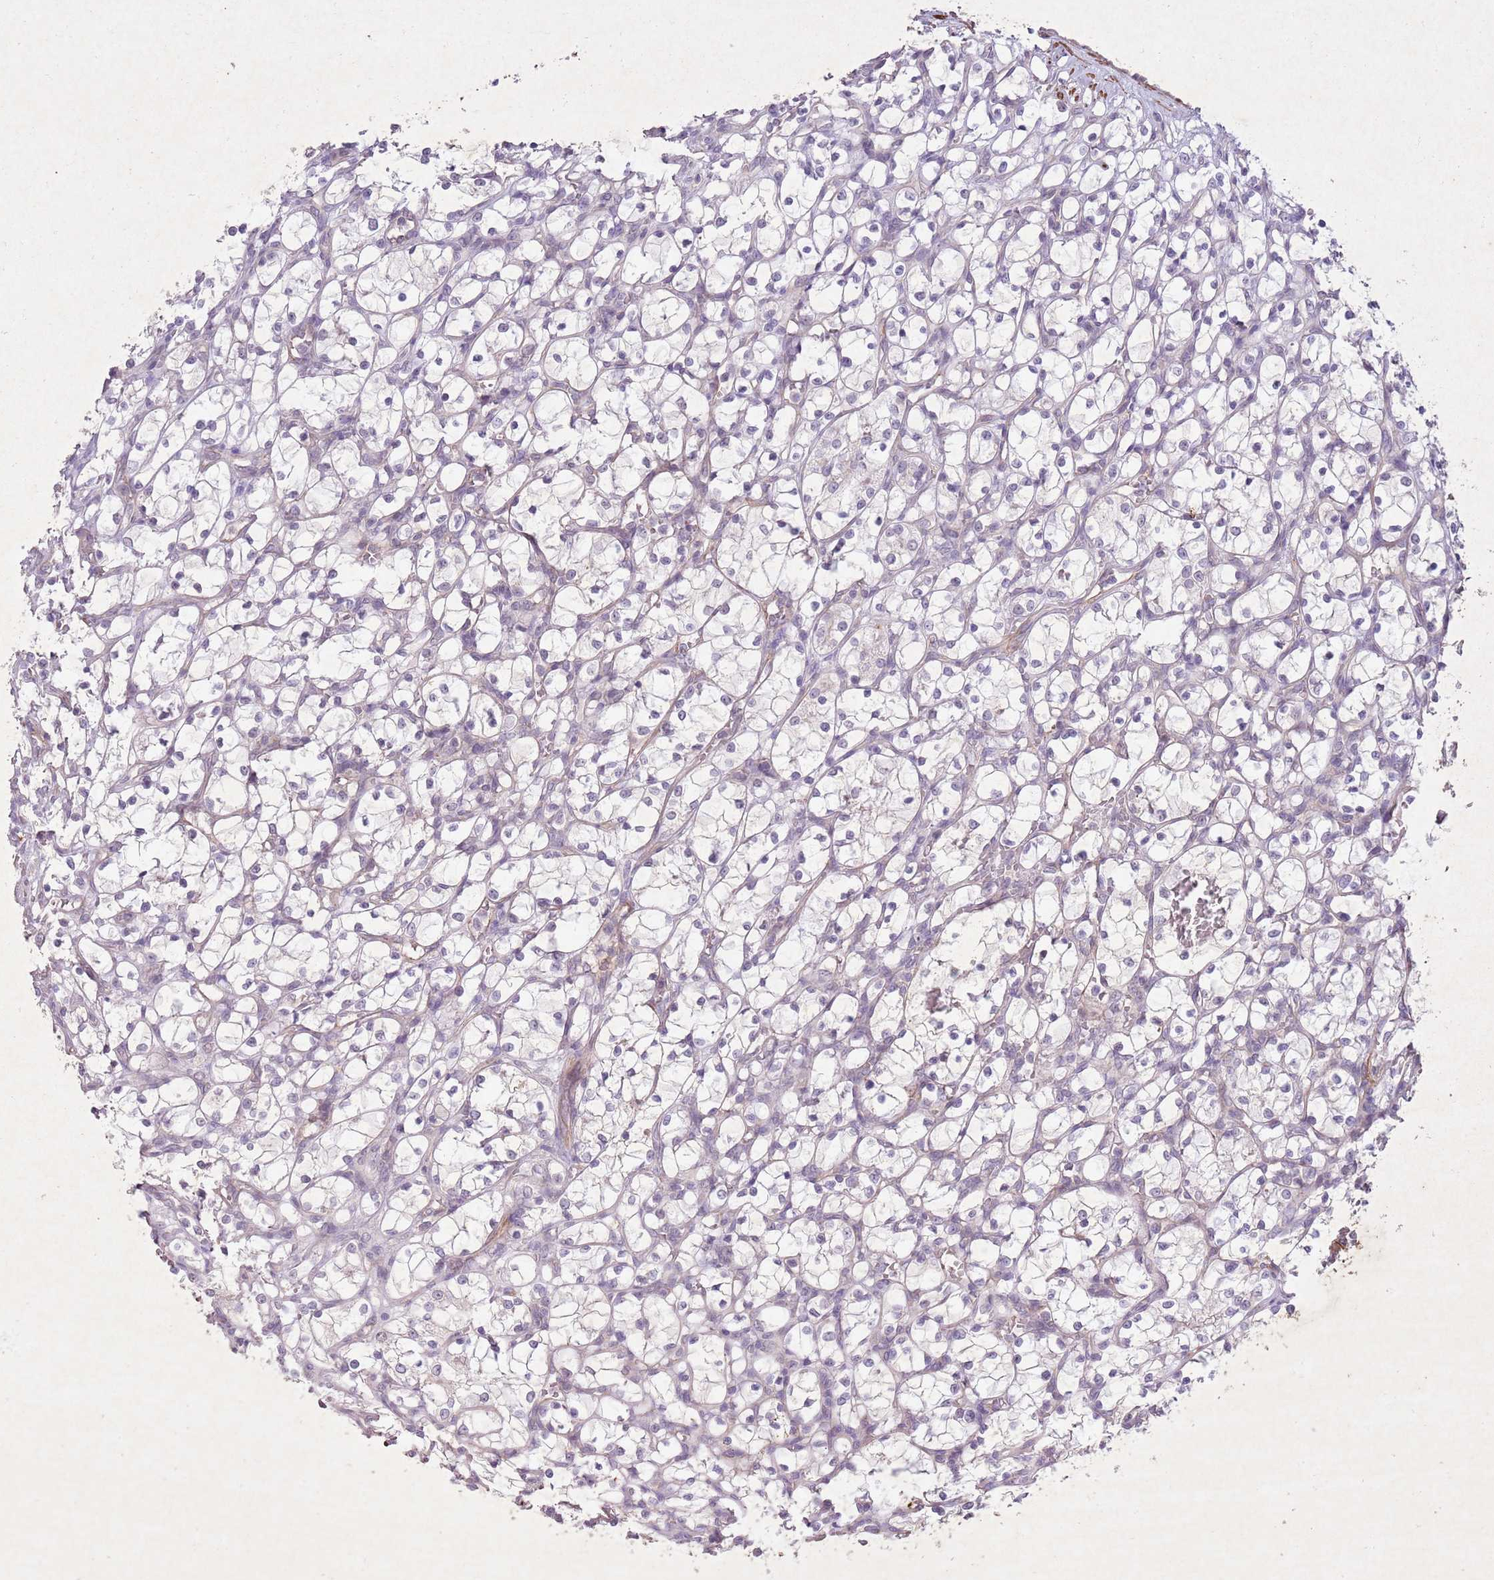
{"staining": {"intensity": "negative", "quantity": "none", "location": "none"}, "tissue": "renal cancer", "cell_type": "Tumor cells", "image_type": "cancer", "snomed": [{"axis": "morphology", "description": "Adenocarcinoma, NOS"}, {"axis": "topography", "description": "Kidney"}], "caption": "This is a photomicrograph of IHC staining of renal cancer (adenocarcinoma), which shows no expression in tumor cells.", "gene": "CCNI", "patient": {"sex": "female", "age": 69}}